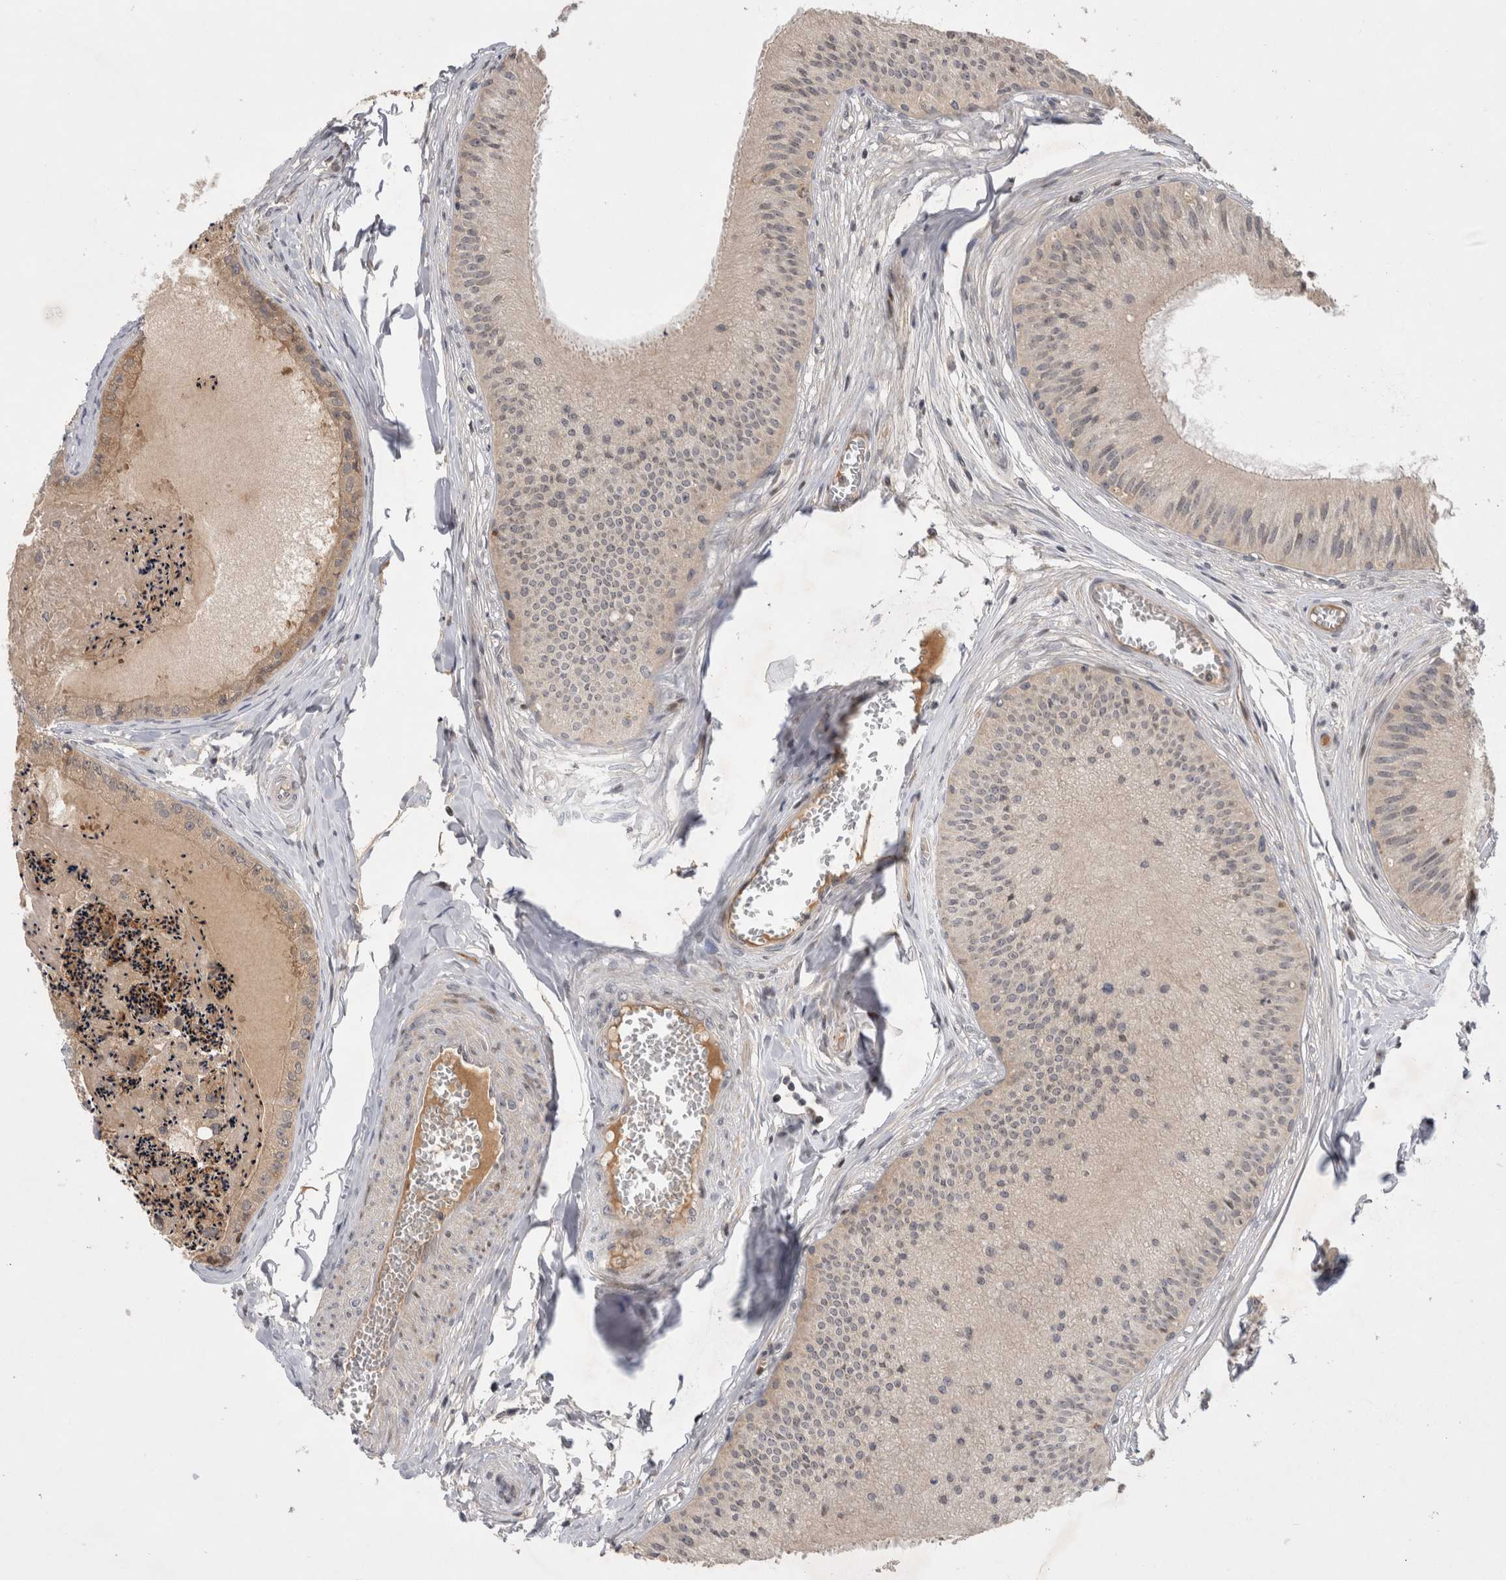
{"staining": {"intensity": "weak", "quantity": ">75%", "location": "cytoplasmic/membranous"}, "tissue": "epididymis", "cell_type": "Glandular cells", "image_type": "normal", "snomed": [{"axis": "morphology", "description": "Normal tissue, NOS"}, {"axis": "topography", "description": "Epididymis"}], "caption": "The image displays a brown stain indicating the presence of a protein in the cytoplasmic/membranous of glandular cells in epididymis. (IHC, brightfield microscopy, high magnification).", "gene": "PLEKHM1", "patient": {"sex": "male", "age": 31}}